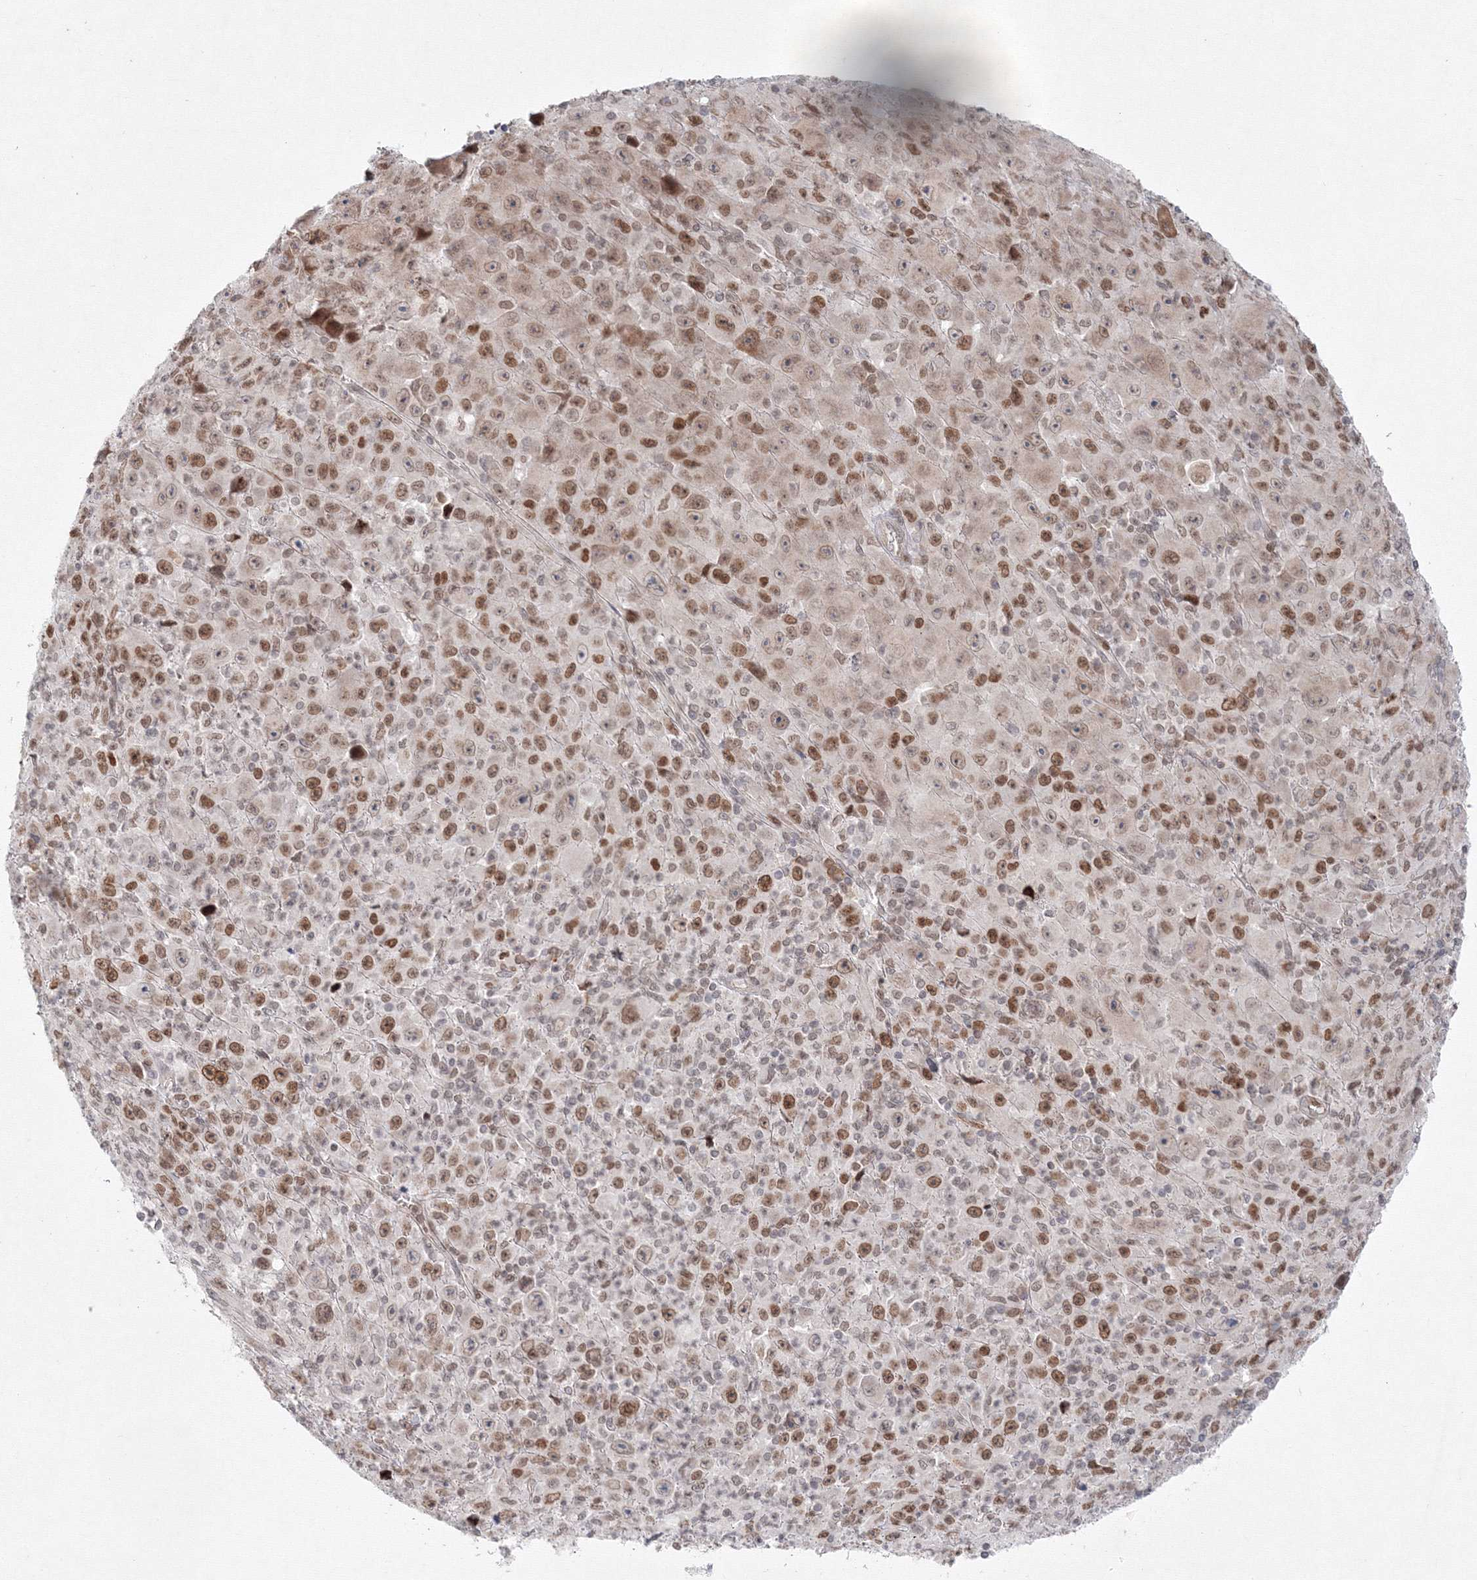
{"staining": {"intensity": "strong", "quantity": "25%-75%", "location": "nuclear"}, "tissue": "melanoma", "cell_type": "Tumor cells", "image_type": "cancer", "snomed": [{"axis": "morphology", "description": "Malignant melanoma, Metastatic site"}, {"axis": "topography", "description": "Skin"}], "caption": "Tumor cells display high levels of strong nuclear positivity in approximately 25%-75% of cells in melanoma.", "gene": "KIF4A", "patient": {"sex": "female", "age": 56}}